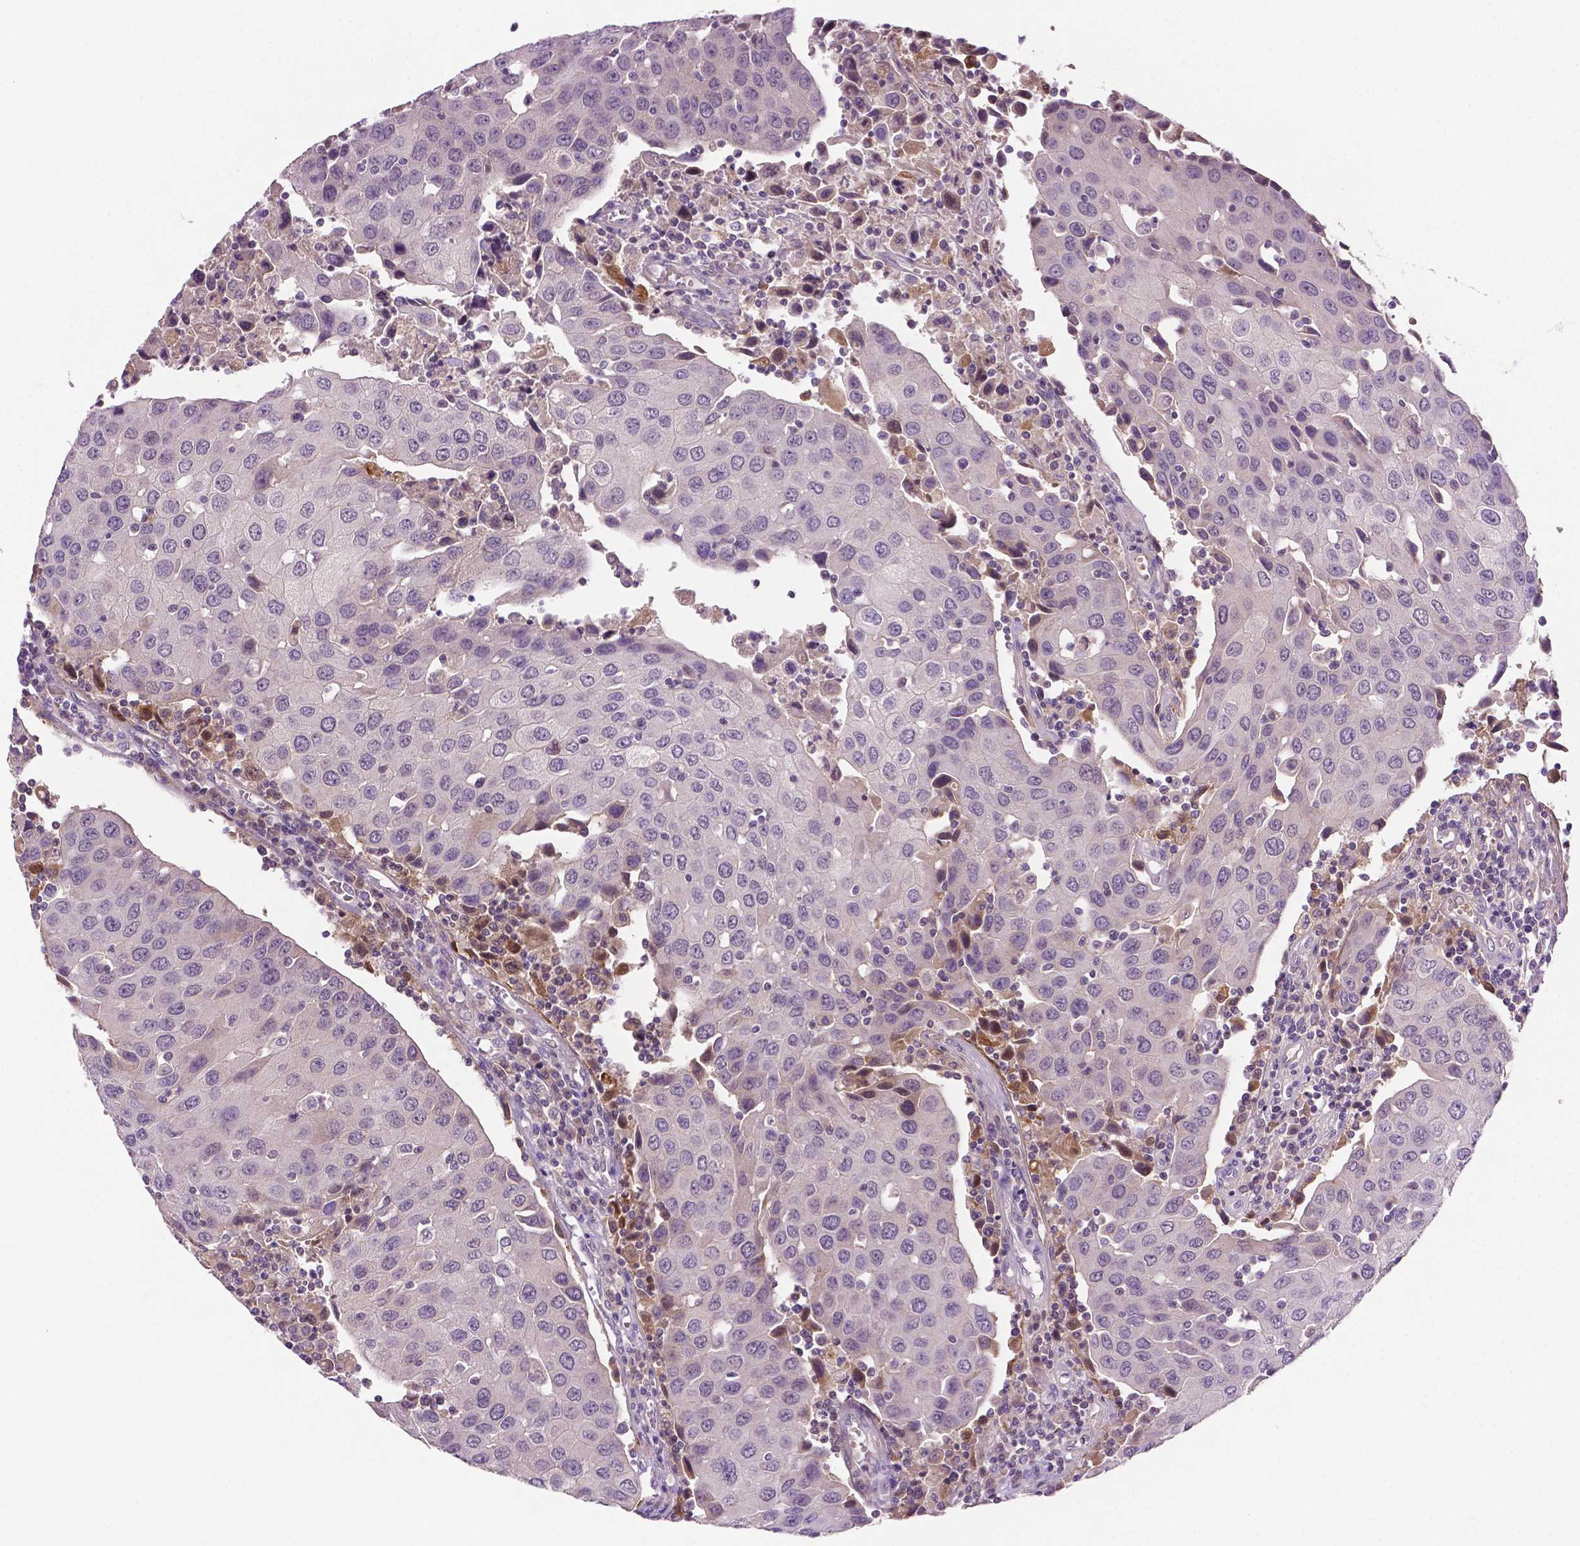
{"staining": {"intensity": "negative", "quantity": "none", "location": "none"}, "tissue": "urothelial cancer", "cell_type": "Tumor cells", "image_type": "cancer", "snomed": [{"axis": "morphology", "description": "Urothelial carcinoma, High grade"}, {"axis": "topography", "description": "Urinary bladder"}], "caption": "Photomicrograph shows no significant protein expression in tumor cells of urothelial cancer.", "gene": "FBLN1", "patient": {"sex": "female", "age": 85}}